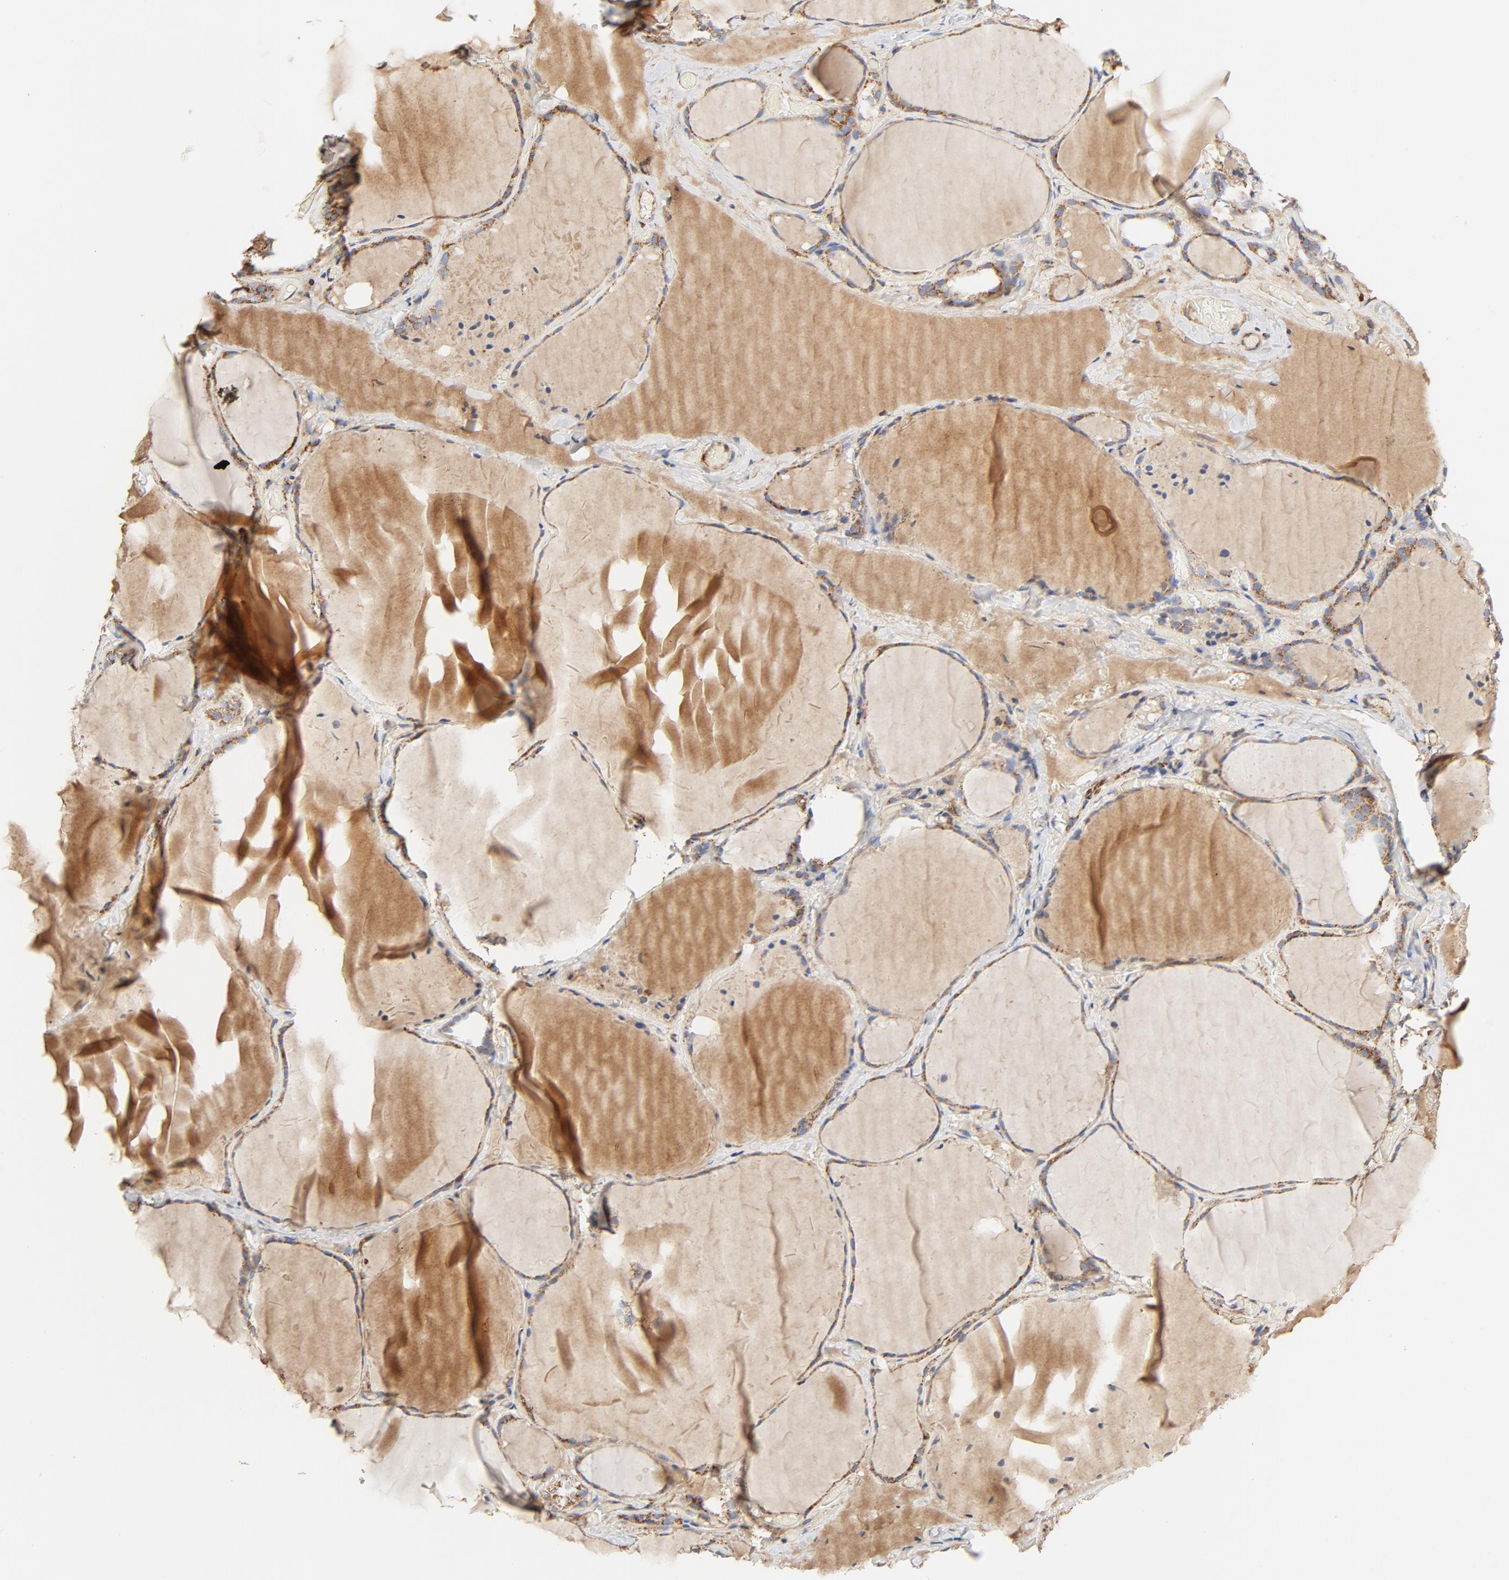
{"staining": {"intensity": "moderate", "quantity": ">75%", "location": "cytoplasmic/membranous"}, "tissue": "thyroid gland", "cell_type": "Glandular cells", "image_type": "normal", "snomed": [{"axis": "morphology", "description": "Normal tissue, NOS"}, {"axis": "topography", "description": "Thyroid gland"}], "caption": "Protein staining exhibits moderate cytoplasmic/membranous expression in about >75% of glandular cells in normal thyroid gland.", "gene": "PCNX4", "patient": {"sex": "female", "age": 22}}